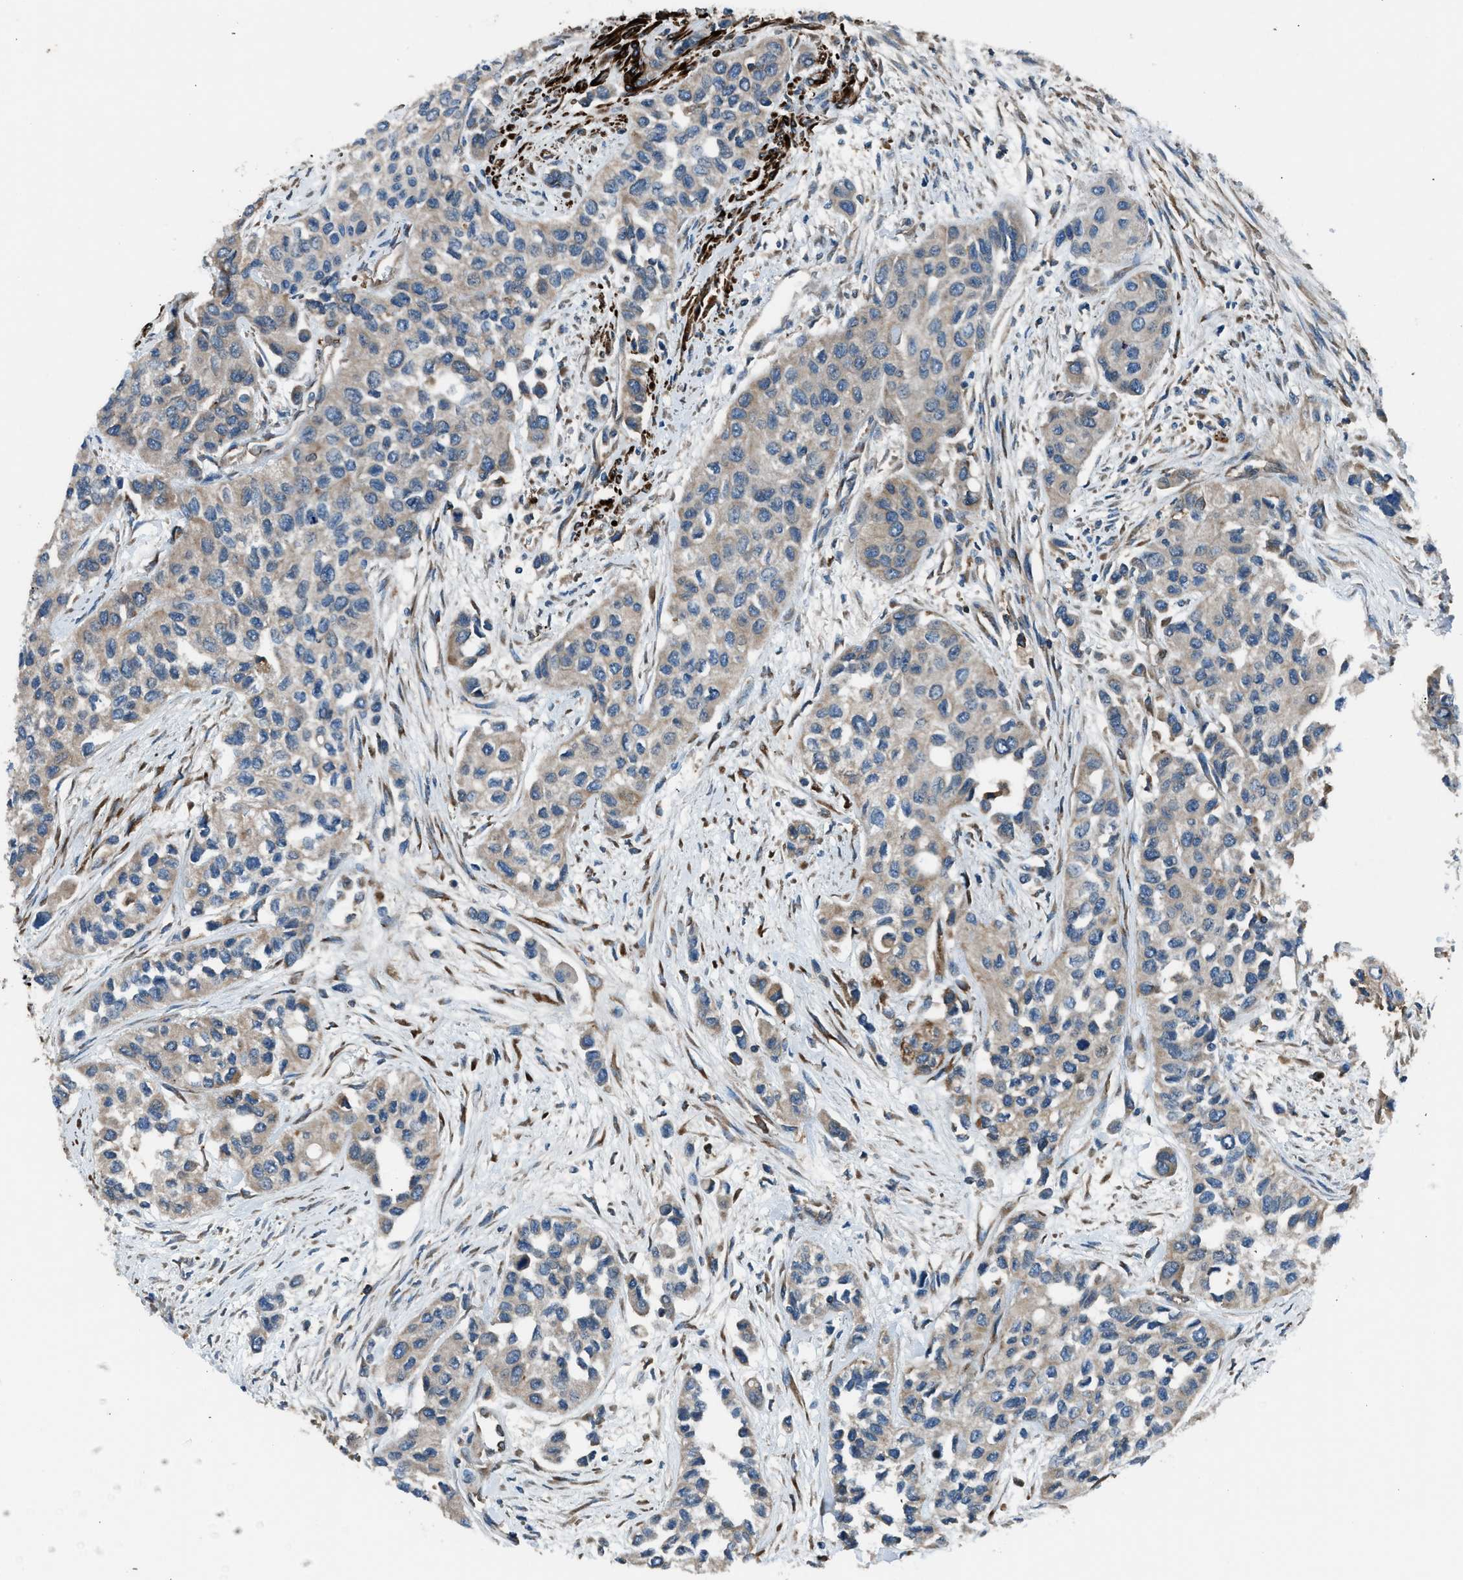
{"staining": {"intensity": "weak", "quantity": "<25%", "location": "cytoplasmic/membranous"}, "tissue": "urothelial cancer", "cell_type": "Tumor cells", "image_type": "cancer", "snomed": [{"axis": "morphology", "description": "Urothelial carcinoma, High grade"}, {"axis": "topography", "description": "Urinary bladder"}], "caption": "IHC photomicrograph of neoplastic tissue: urothelial carcinoma (high-grade) stained with DAB displays no significant protein positivity in tumor cells. (DAB IHC, high magnification).", "gene": "LMBR1", "patient": {"sex": "female", "age": 56}}